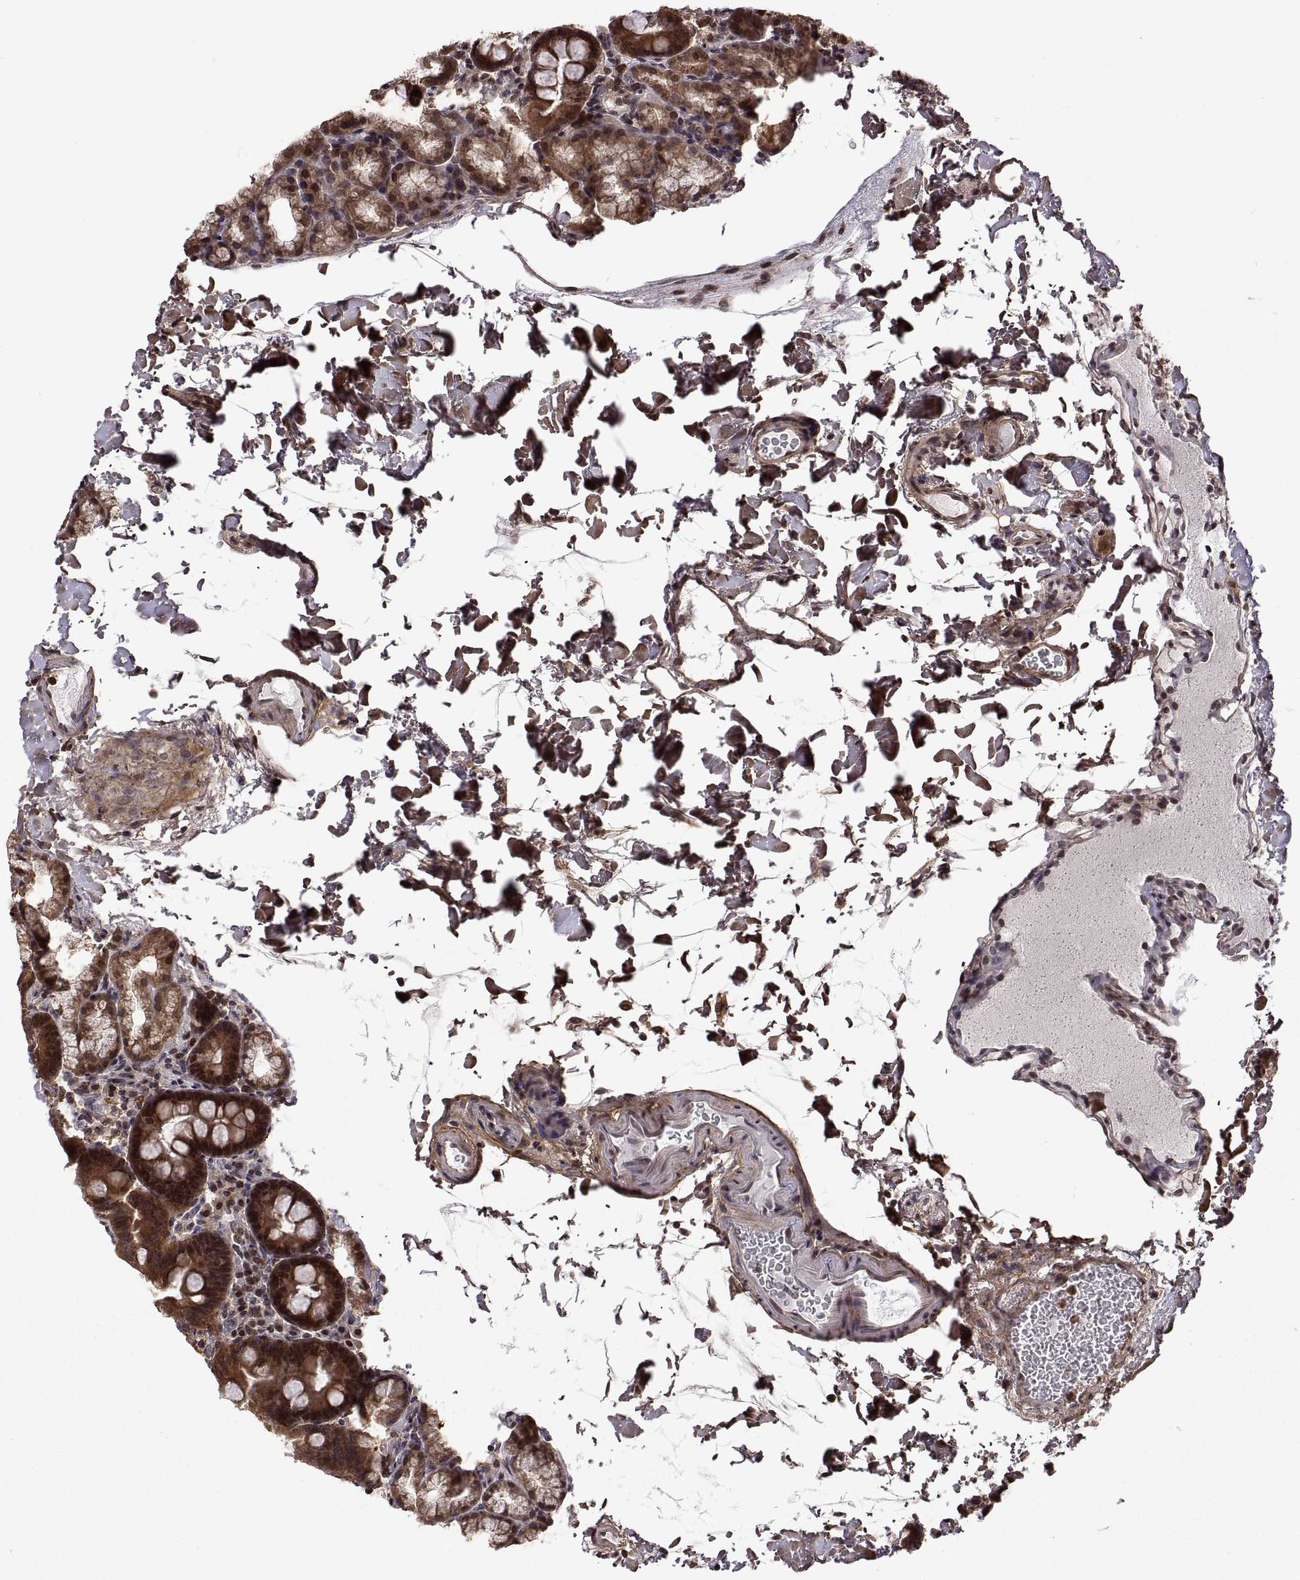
{"staining": {"intensity": "strong", "quantity": ">75%", "location": "cytoplasmic/membranous"}, "tissue": "duodenum", "cell_type": "Glandular cells", "image_type": "normal", "snomed": [{"axis": "morphology", "description": "Normal tissue, NOS"}, {"axis": "topography", "description": "Duodenum"}], "caption": "The photomicrograph reveals staining of benign duodenum, revealing strong cytoplasmic/membranous protein positivity (brown color) within glandular cells.", "gene": "ZNRF2", "patient": {"sex": "male", "age": 59}}